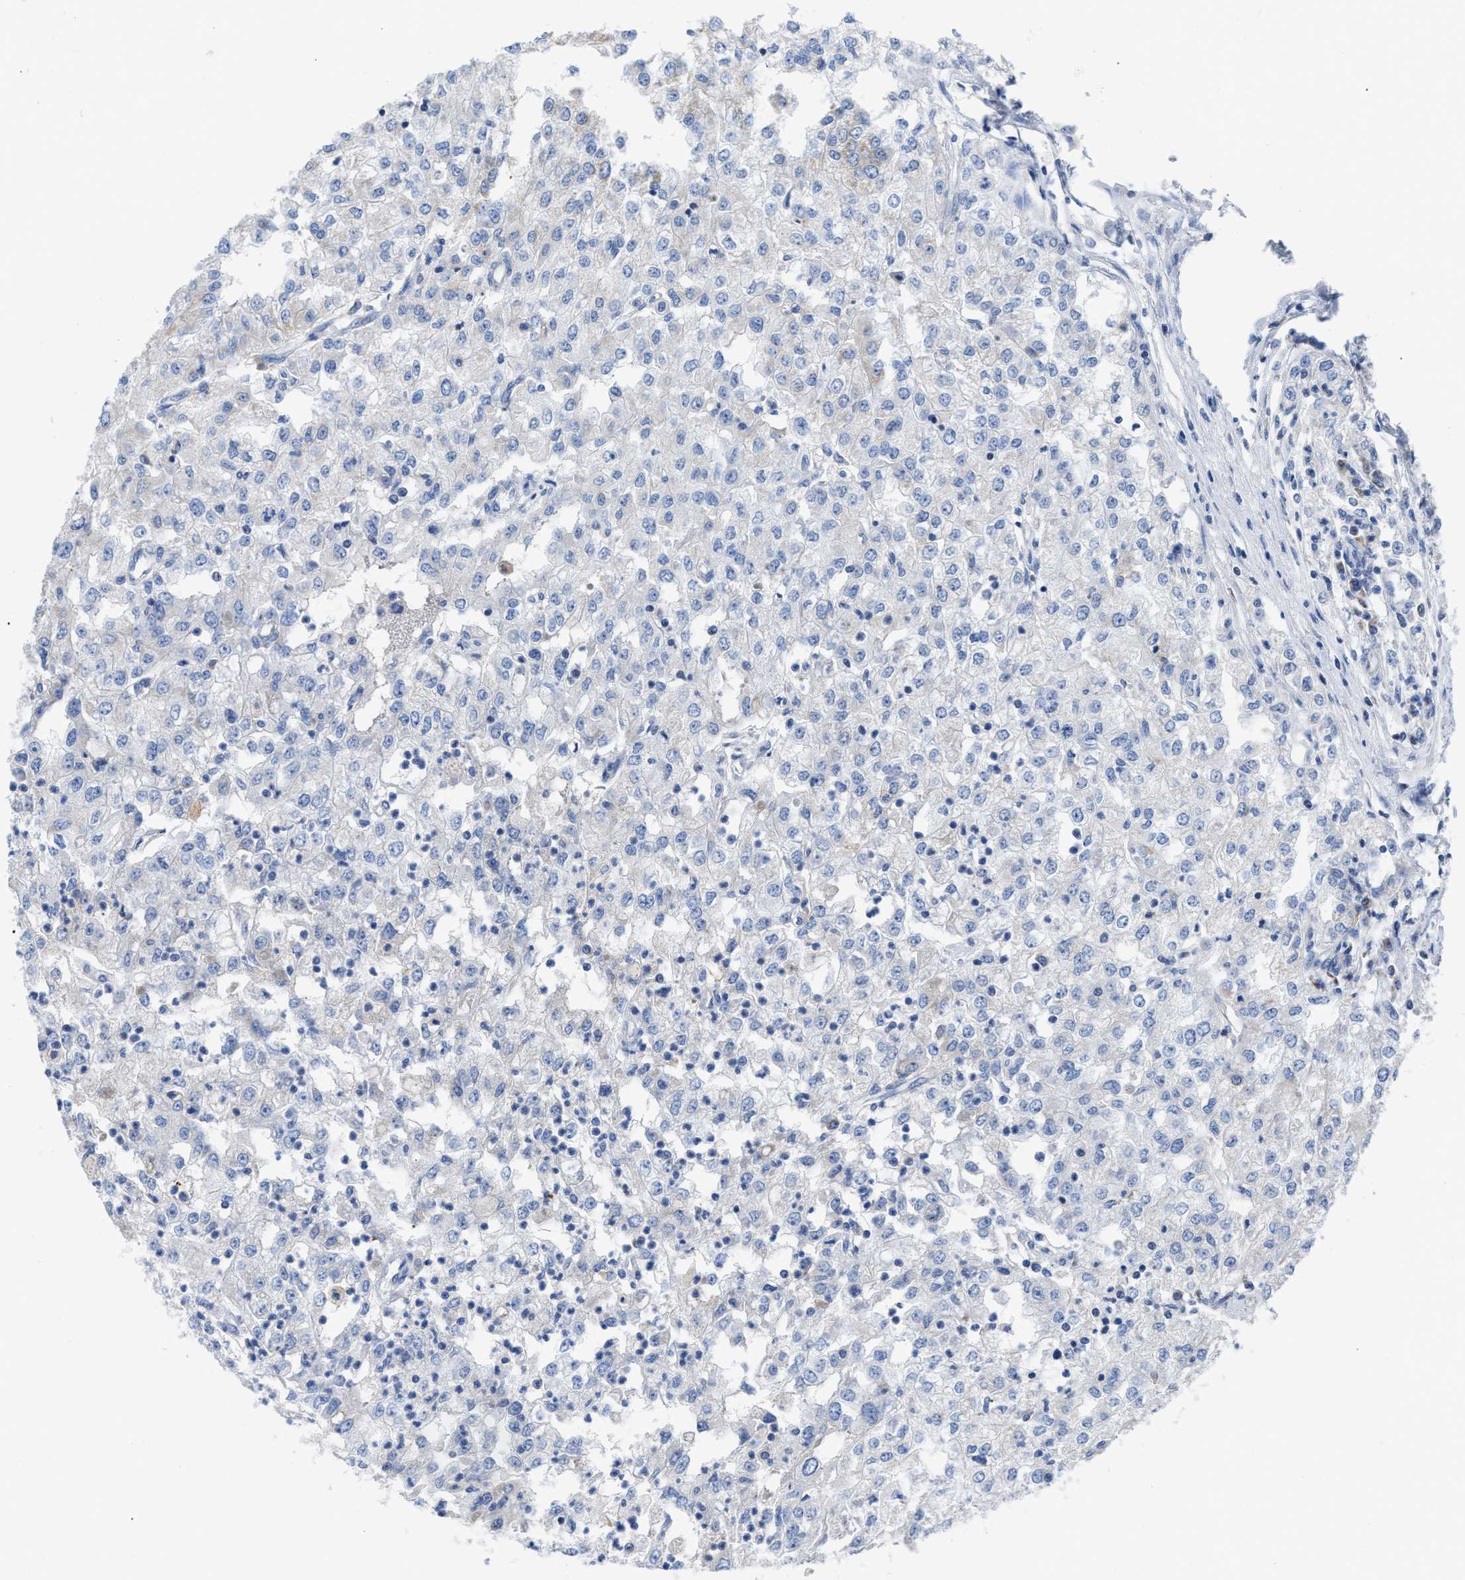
{"staining": {"intensity": "negative", "quantity": "none", "location": "none"}, "tissue": "renal cancer", "cell_type": "Tumor cells", "image_type": "cancer", "snomed": [{"axis": "morphology", "description": "Adenocarcinoma, NOS"}, {"axis": "topography", "description": "Kidney"}], "caption": "The IHC photomicrograph has no significant positivity in tumor cells of renal cancer (adenocarcinoma) tissue.", "gene": "ETFA", "patient": {"sex": "female", "age": 54}}